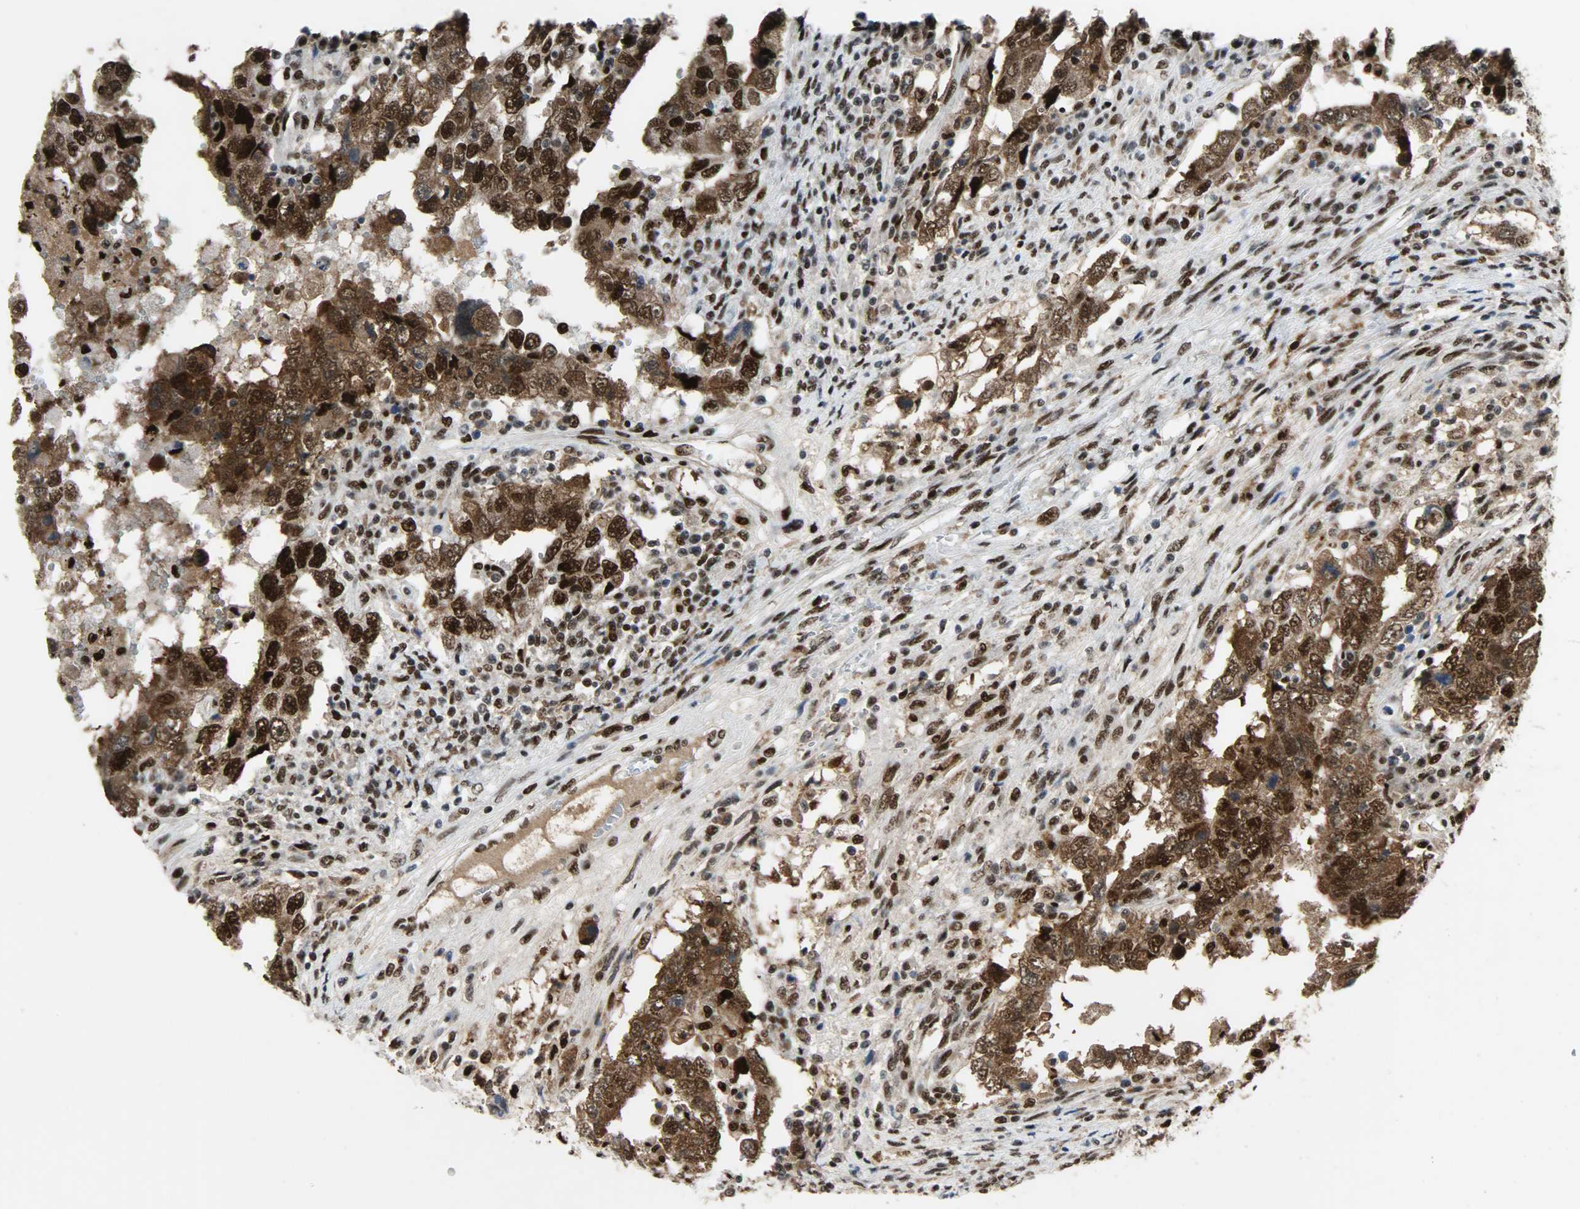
{"staining": {"intensity": "strong", "quantity": ">75%", "location": "cytoplasmic/membranous,nuclear"}, "tissue": "testis cancer", "cell_type": "Tumor cells", "image_type": "cancer", "snomed": [{"axis": "morphology", "description": "Carcinoma, Embryonal, NOS"}, {"axis": "topography", "description": "Testis"}], "caption": "Tumor cells reveal high levels of strong cytoplasmic/membranous and nuclear expression in approximately >75% of cells in testis embryonal carcinoma.", "gene": "SSB", "patient": {"sex": "male", "age": 26}}